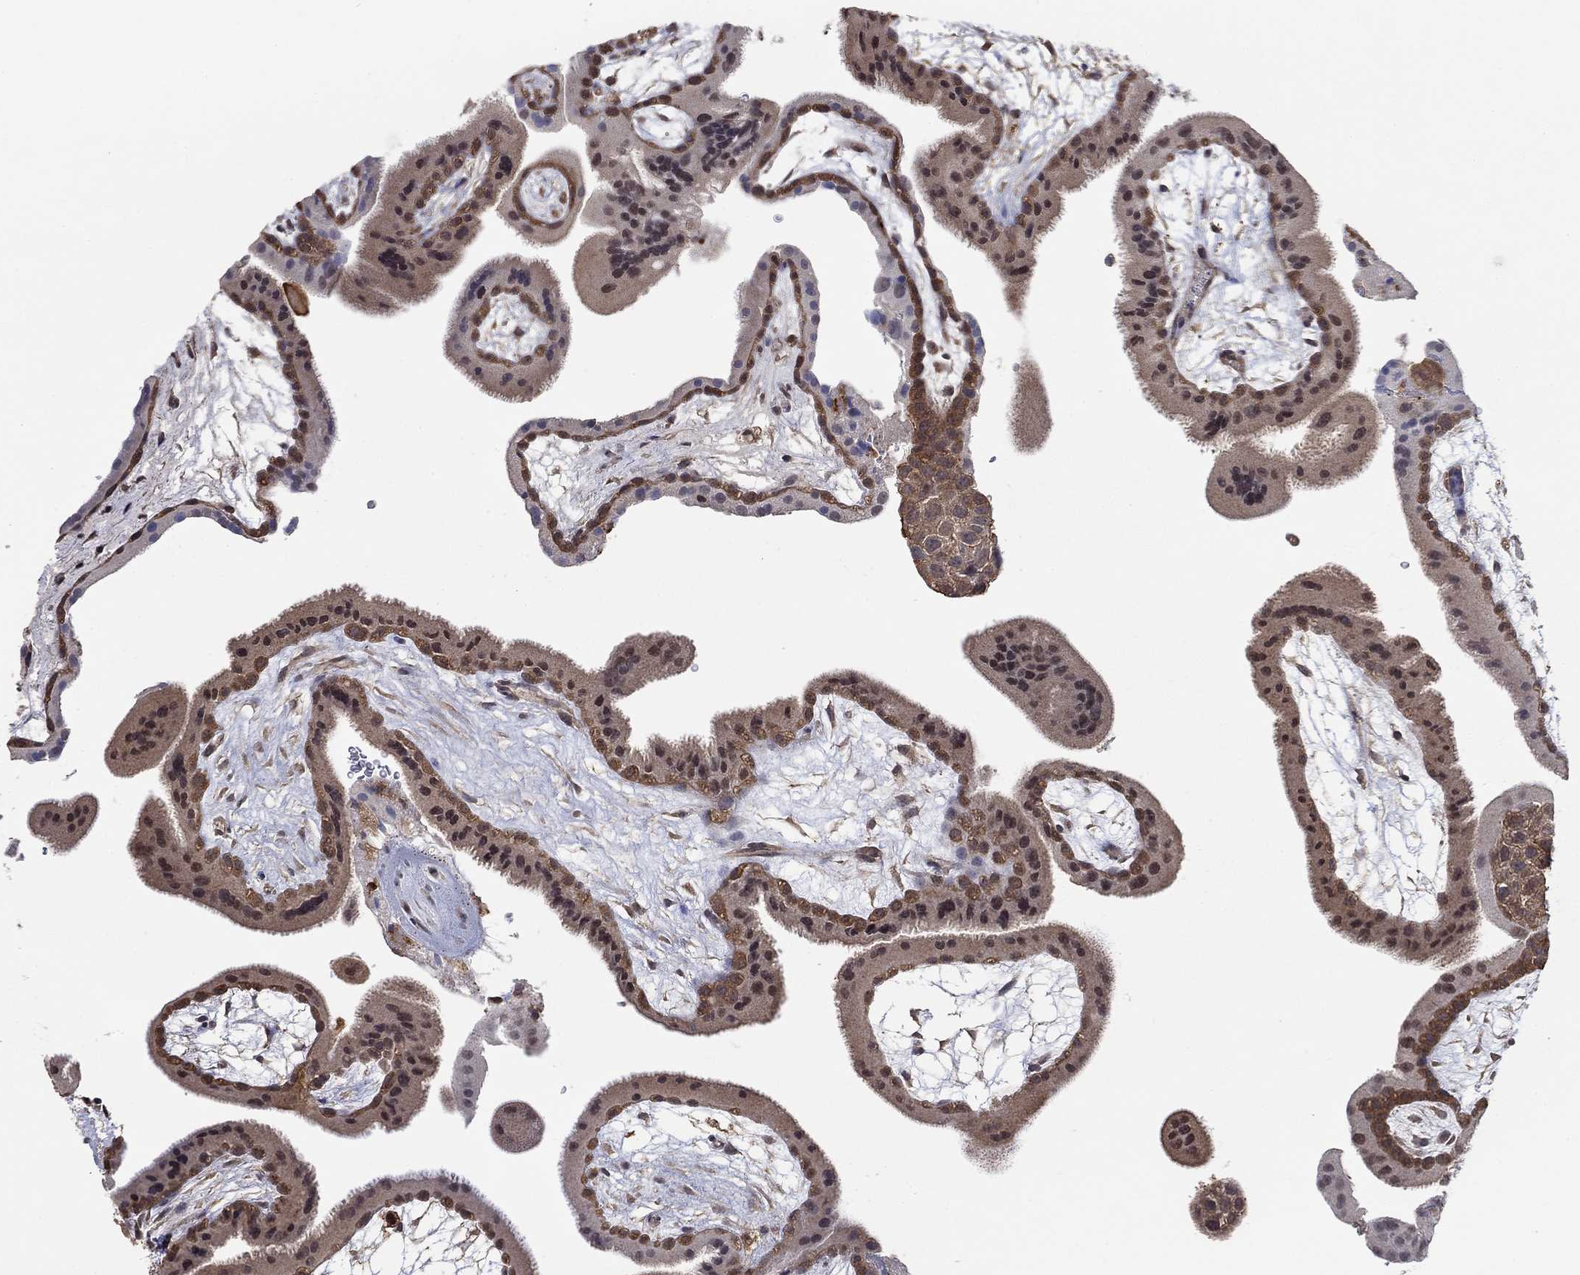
{"staining": {"intensity": "weak", "quantity": ">75%", "location": "cytoplasmic/membranous,nuclear"}, "tissue": "placenta", "cell_type": "Decidual cells", "image_type": "normal", "snomed": [{"axis": "morphology", "description": "Normal tissue, NOS"}, {"axis": "topography", "description": "Placenta"}], "caption": "High-magnification brightfield microscopy of normal placenta stained with DAB (3,3'-diaminobenzidine) (brown) and counterstained with hematoxylin (blue). decidual cells exhibit weak cytoplasmic/membranous,nuclear positivity is appreciated in about>75% of cells.", "gene": "RNF114", "patient": {"sex": "female", "age": 19}}